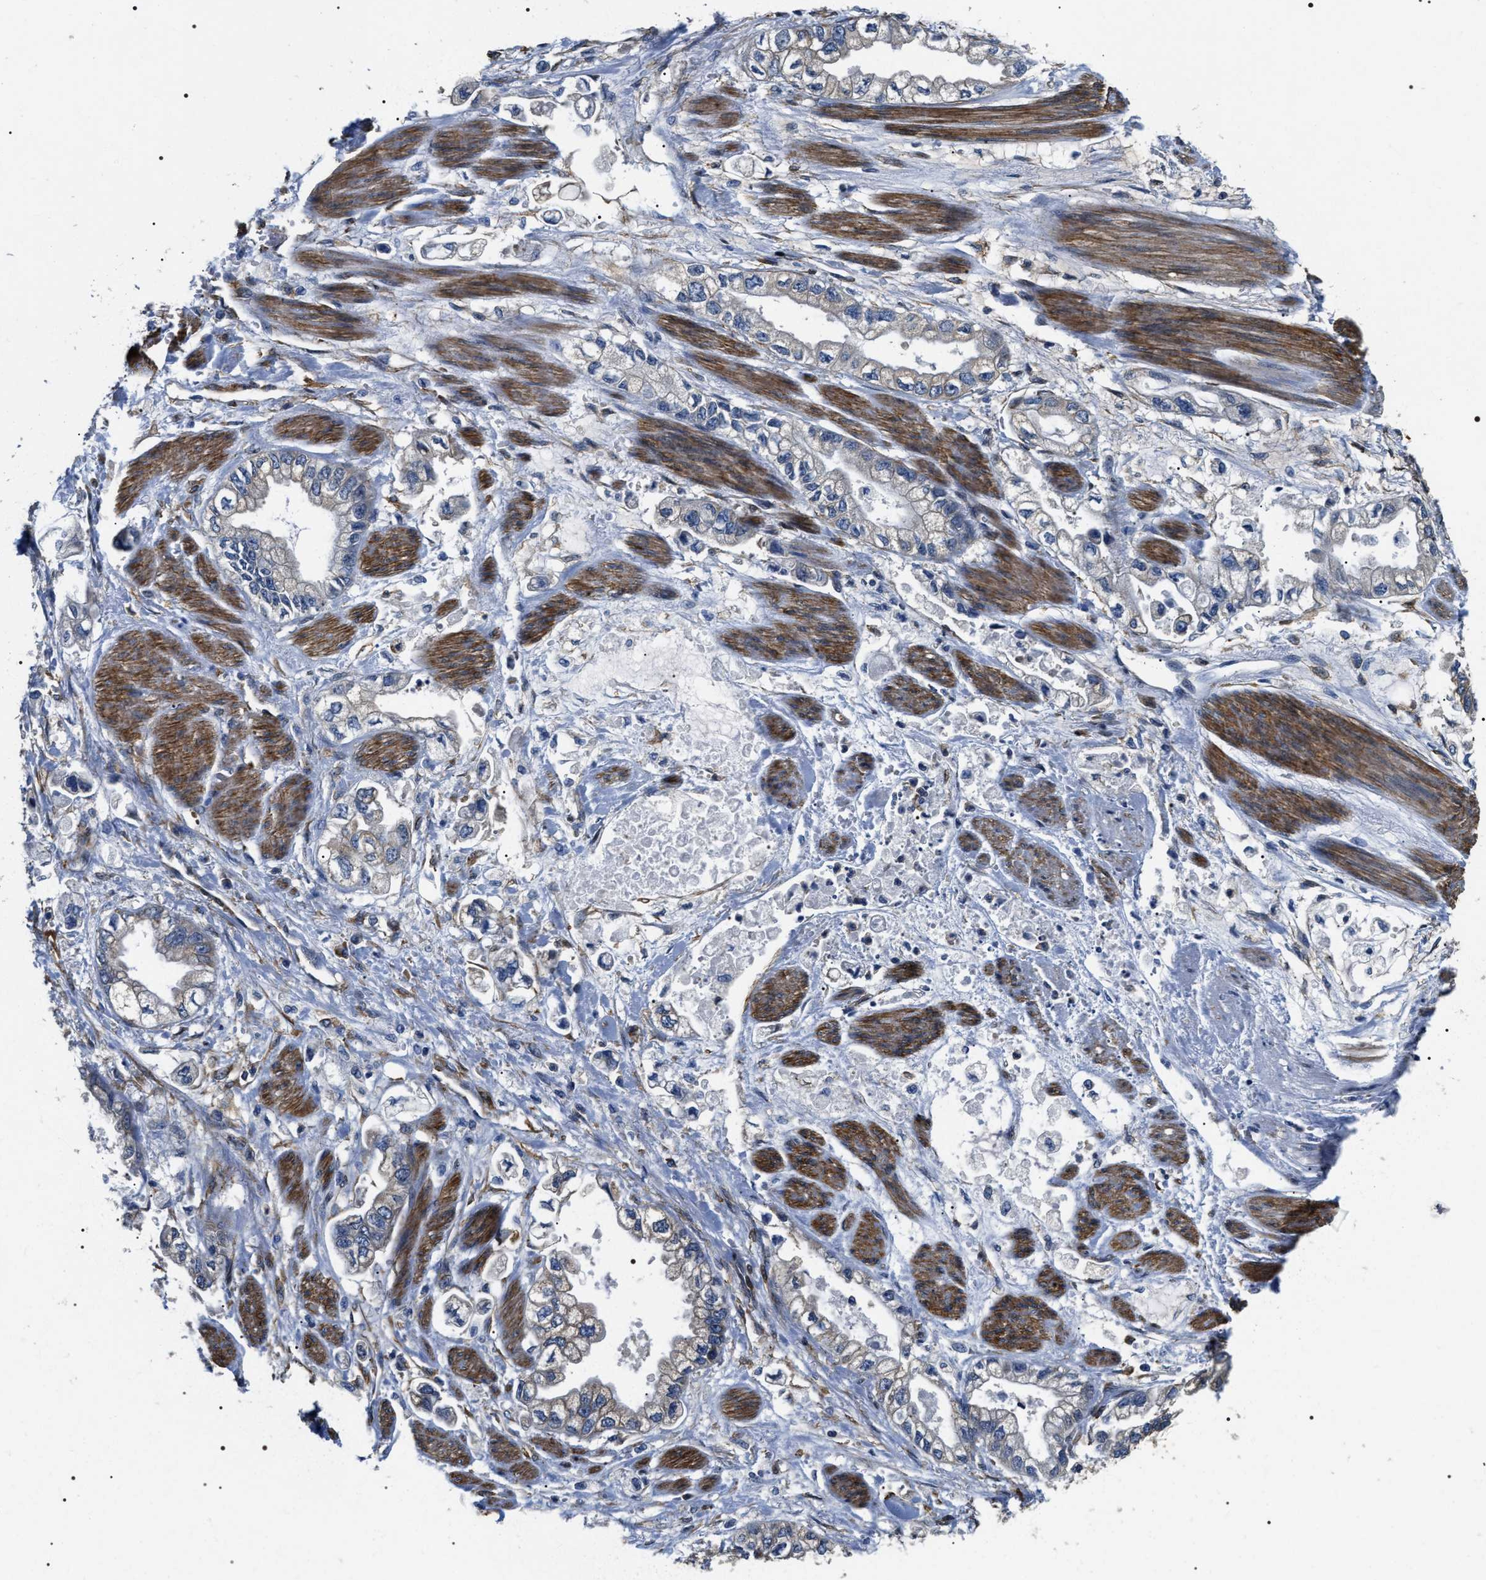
{"staining": {"intensity": "negative", "quantity": "none", "location": "none"}, "tissue": "stomach cancer", "cell_type": "Tumor cells", "image_type": "cancer", "snomed": [{"axis": "morphology", "description": "Normal tissue, NOS"}, {"axis": "morphology", "description": "Adenocarcinoma, NOS"}, {"axis": "topography", "description": "Stomach"}], "caption": "Photomicrograph shows no protein staining in tumor cells of adenocarcinoma (stomach) tissue.", "gene": "ZC3HAV1L", "patient": {"sex": "male", "age": 62}}